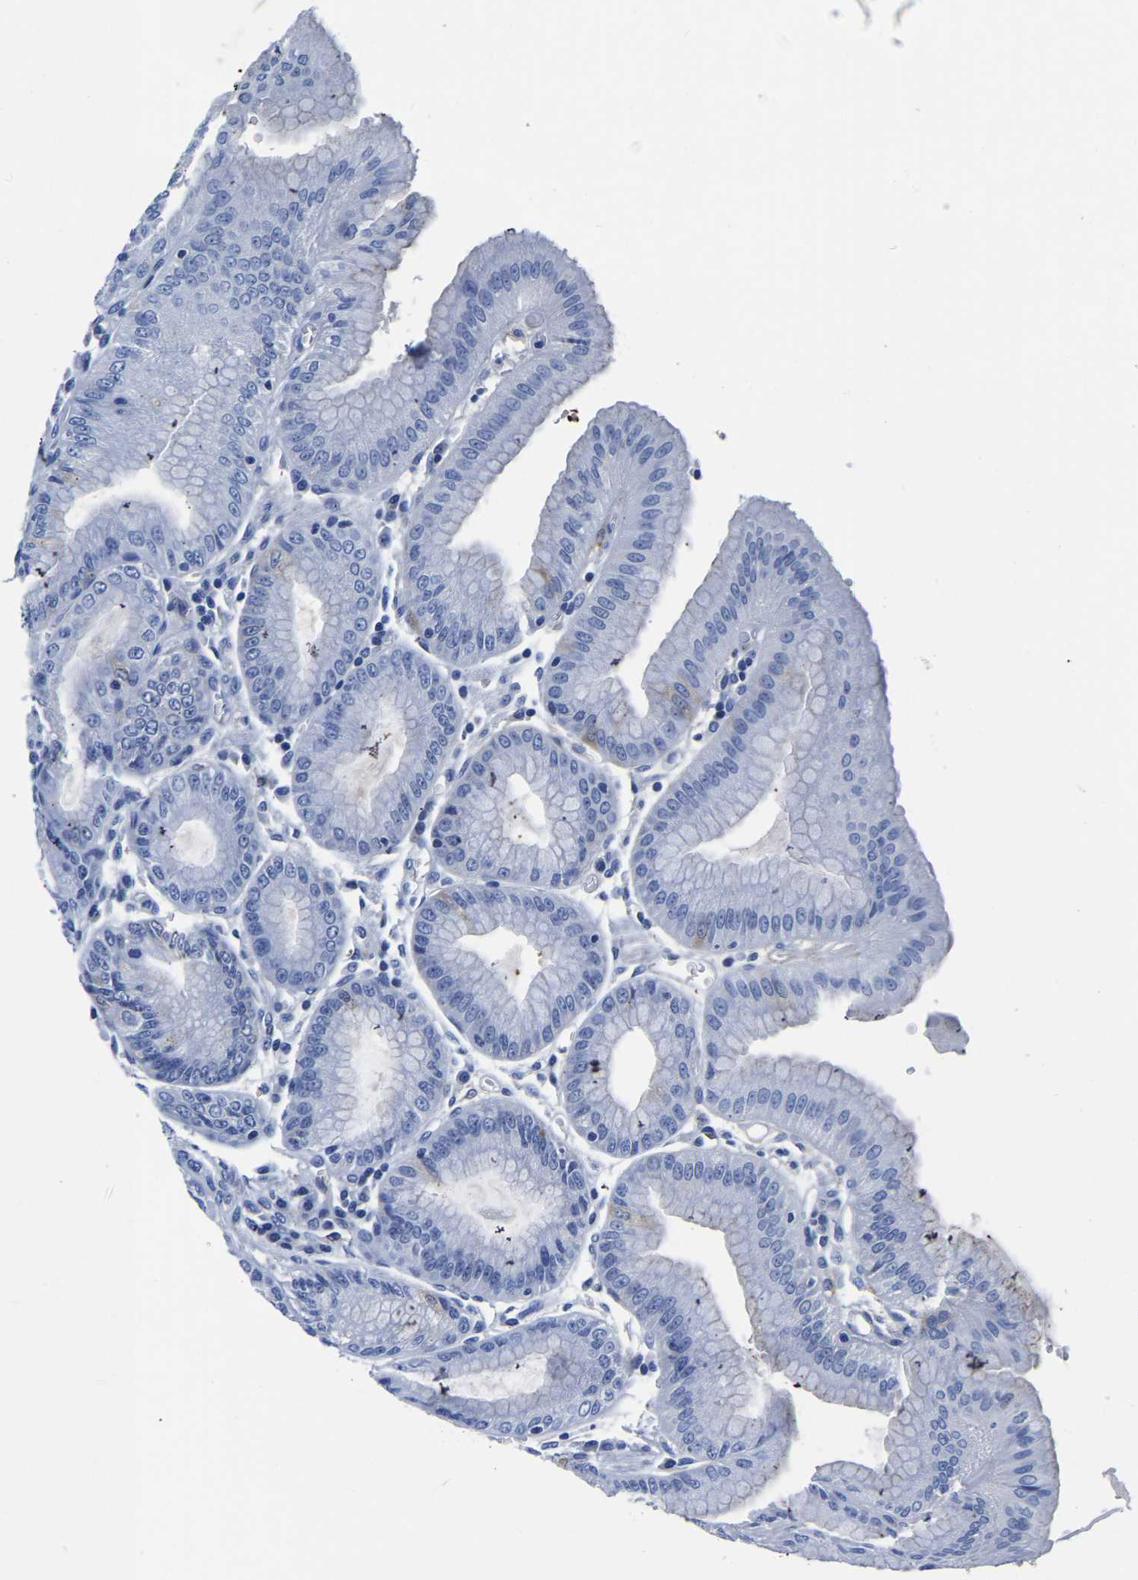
{"staining": {"intensity": "moderate", "quantity": "<25%", "location": "cytoplasmic/membranous"}, "tissue": "stomach", "cell_type": "Glandular cells", "image_type": "normal", "snomed": [{"axis": "morphology", "description": "Normal tissue, NOS"}, {"axis": "topography", "description": "Stomach, lower"}], "caption": "Immunohistochemistry (IHC) image of normal stomach: human stomach stained using IHC shows low levels of moderate protein expression localized specifically in the cytoplasmic/membranous of glandular cells, appearing as a cytoplasmic/membranous brown color.", "gene": "TFG", "patient": {"sex": "male", "age": 71}}